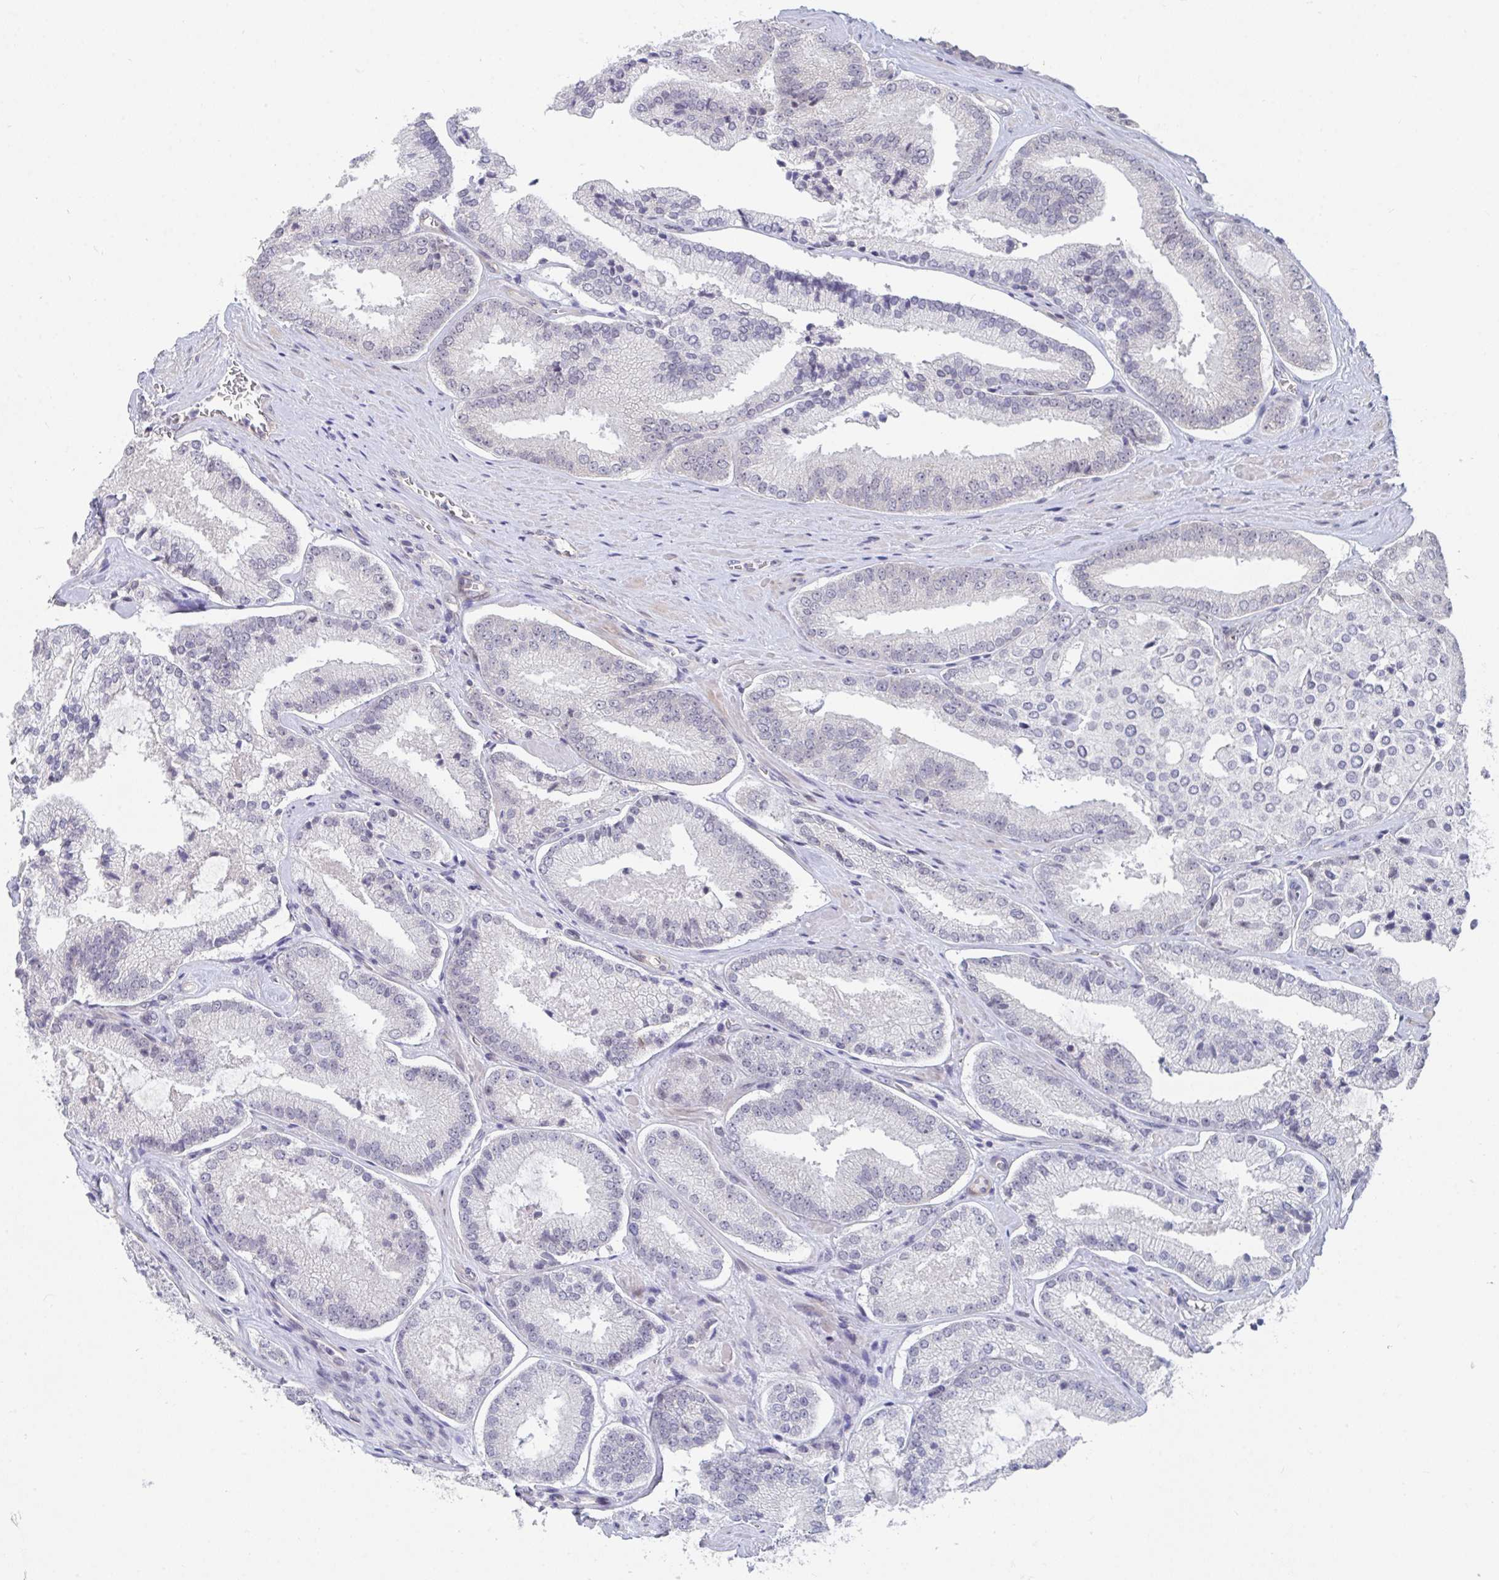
{"staining": {"intensity": "negative", "quantity": "none", "location": "none"}, "tissue": "prostate cancer", "cell_type": "Tumor cells", "image_type": "cancer", "snomed": [{"axis": "morphology", "description": "Adenocarcinoma, High grade"}, {"axis": "topography", "description": "Prostate"}], "caption": "Adenocarcinoma (high-grade) (prostate) stained for a protein using immunohistochemistry exhibits no expression tumor cells.", "gene": "FAM156B", "patient": {"sex": "male", "age": 73}}